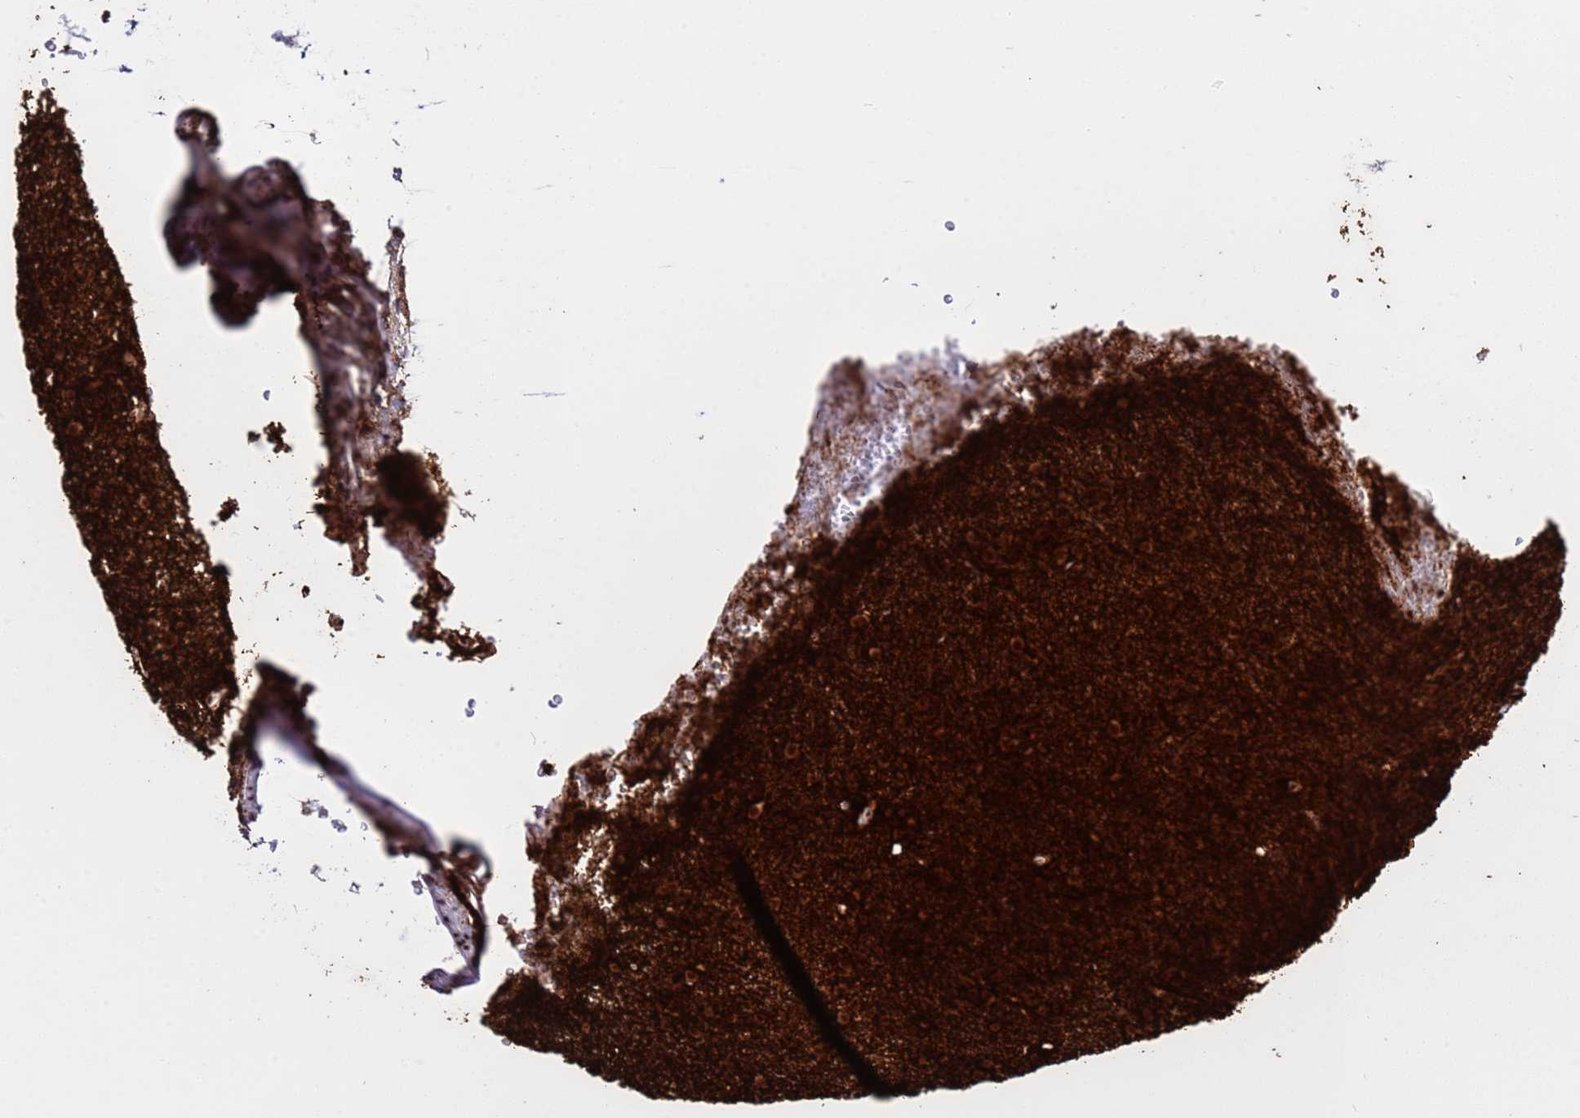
{"staining": {"intensity": "strong", "quantity": ">75%", "location": "cytoplasmic/membranous,nuclear"}, "tissue": "glioma", "cell_type": "Tumor cells", "image_type": "cancer", "snomed": [{"axis": "morphology", "description": "Glioma, malignant, Low grade"}, {"axis": "topography", "description": "Cerebral cortex"}], "caption": "The image exhibits staining of glioma, revealing strong cytoplasmic/membranous and nuclear protein expression (brown color) within tumor cells.", "gene": "THOC2", "patient": {"sex": "female", "age": 39}}